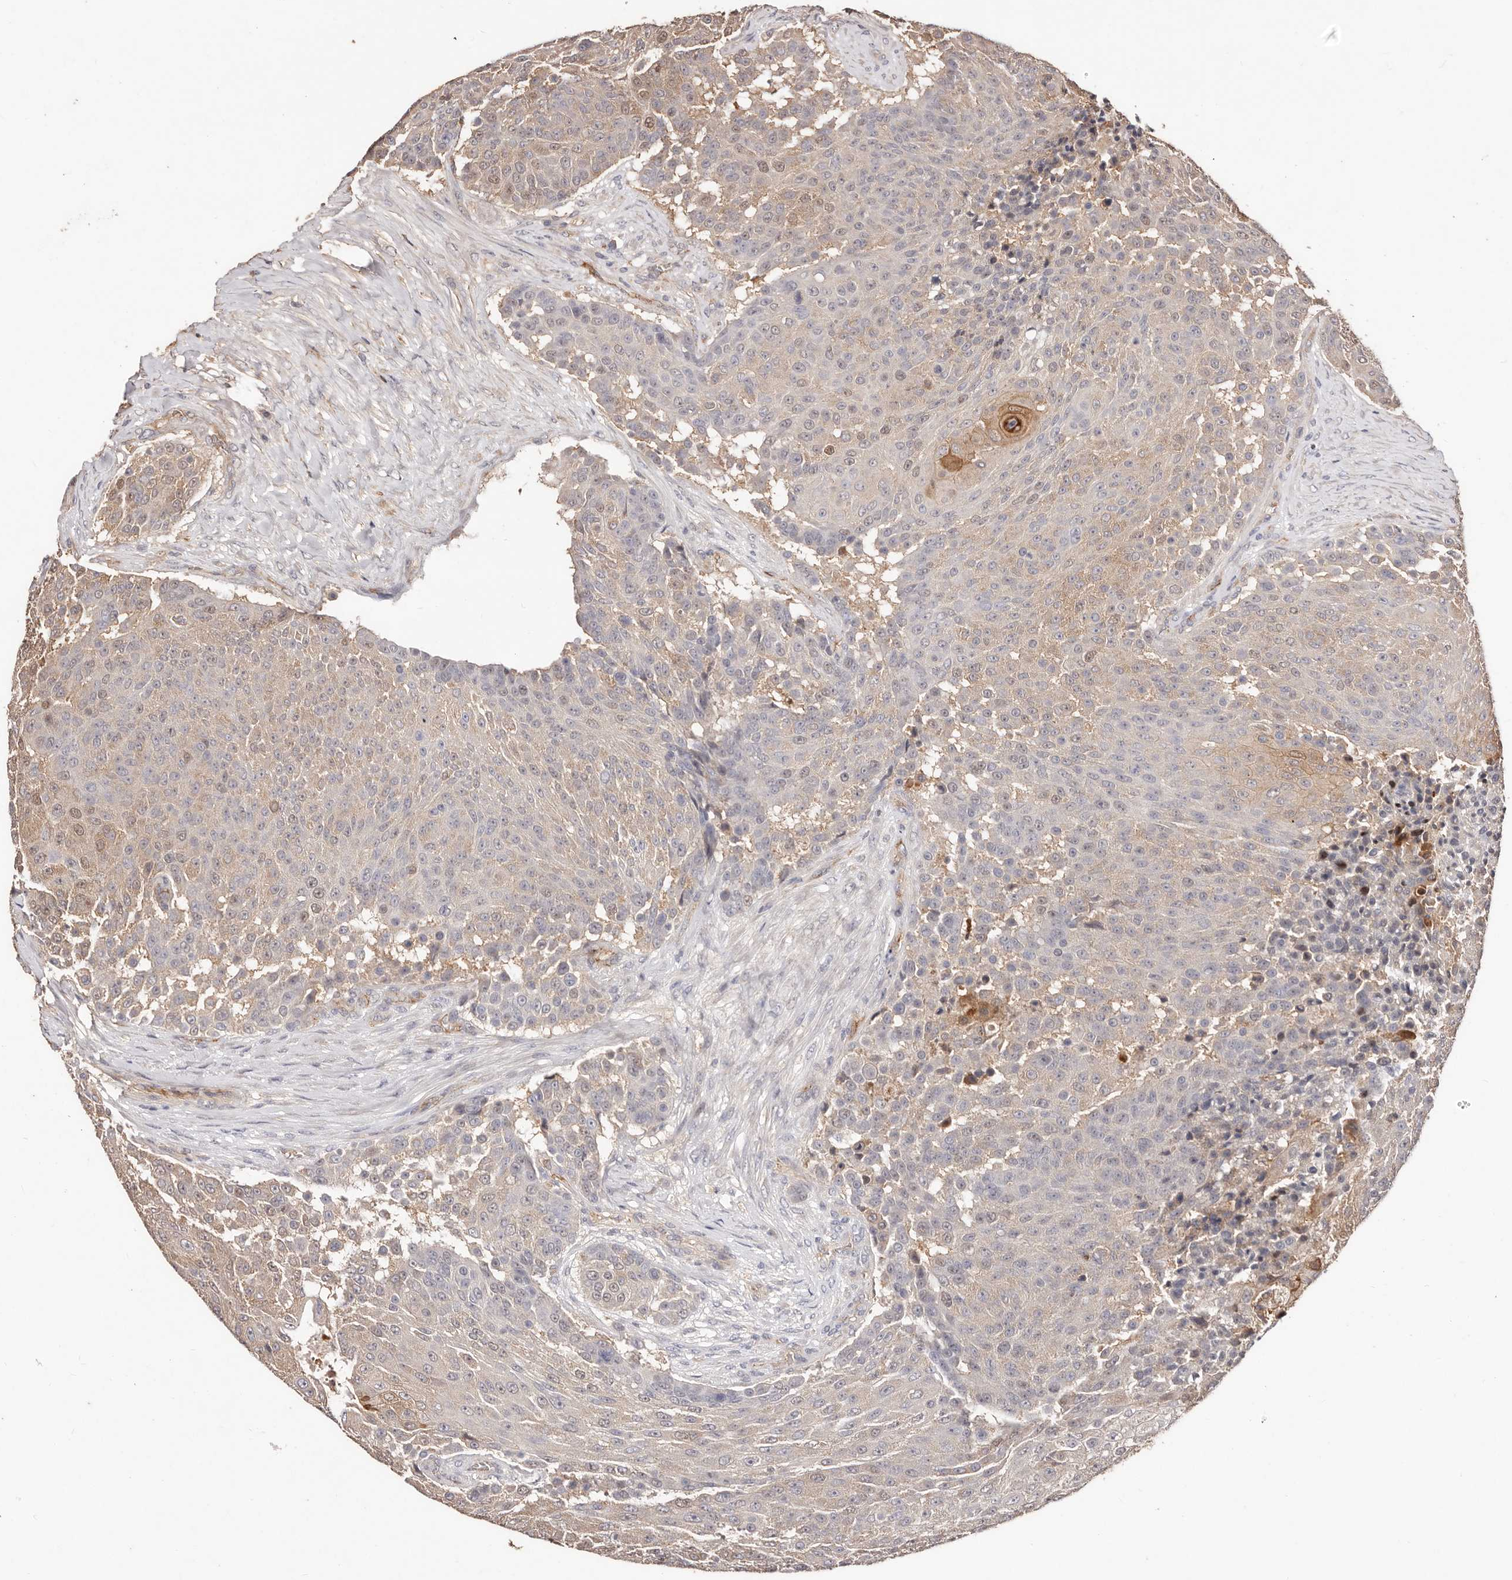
{"staining": {"intensity": "moderate", "quantity": "<25%", "location": "cytoplasmic/membranous"}, "tissue": "urothelial cancer", "cell_type": "Tumor cells", "image_type": "cancer", "snomed": [{"axis": "morphology", "description": "Urothelial carcinoma, High grade"}, {"axis": "topography", "description": "Urinary bladder"}], "caption": "High-magnification brightfield microscopy of urothelial cancer stained with DAB (3,3'-diaminobenzidine) (brown) and counterstained with hematoxylin (blue). tumor cells exhibit moderate cytoplasmic/membranous staining is present in about<25% of cells. (IHC, brightfield microscopy, high magnification).", "gene": "CCL14", "patient": {"sex": "female", "age": 63}}